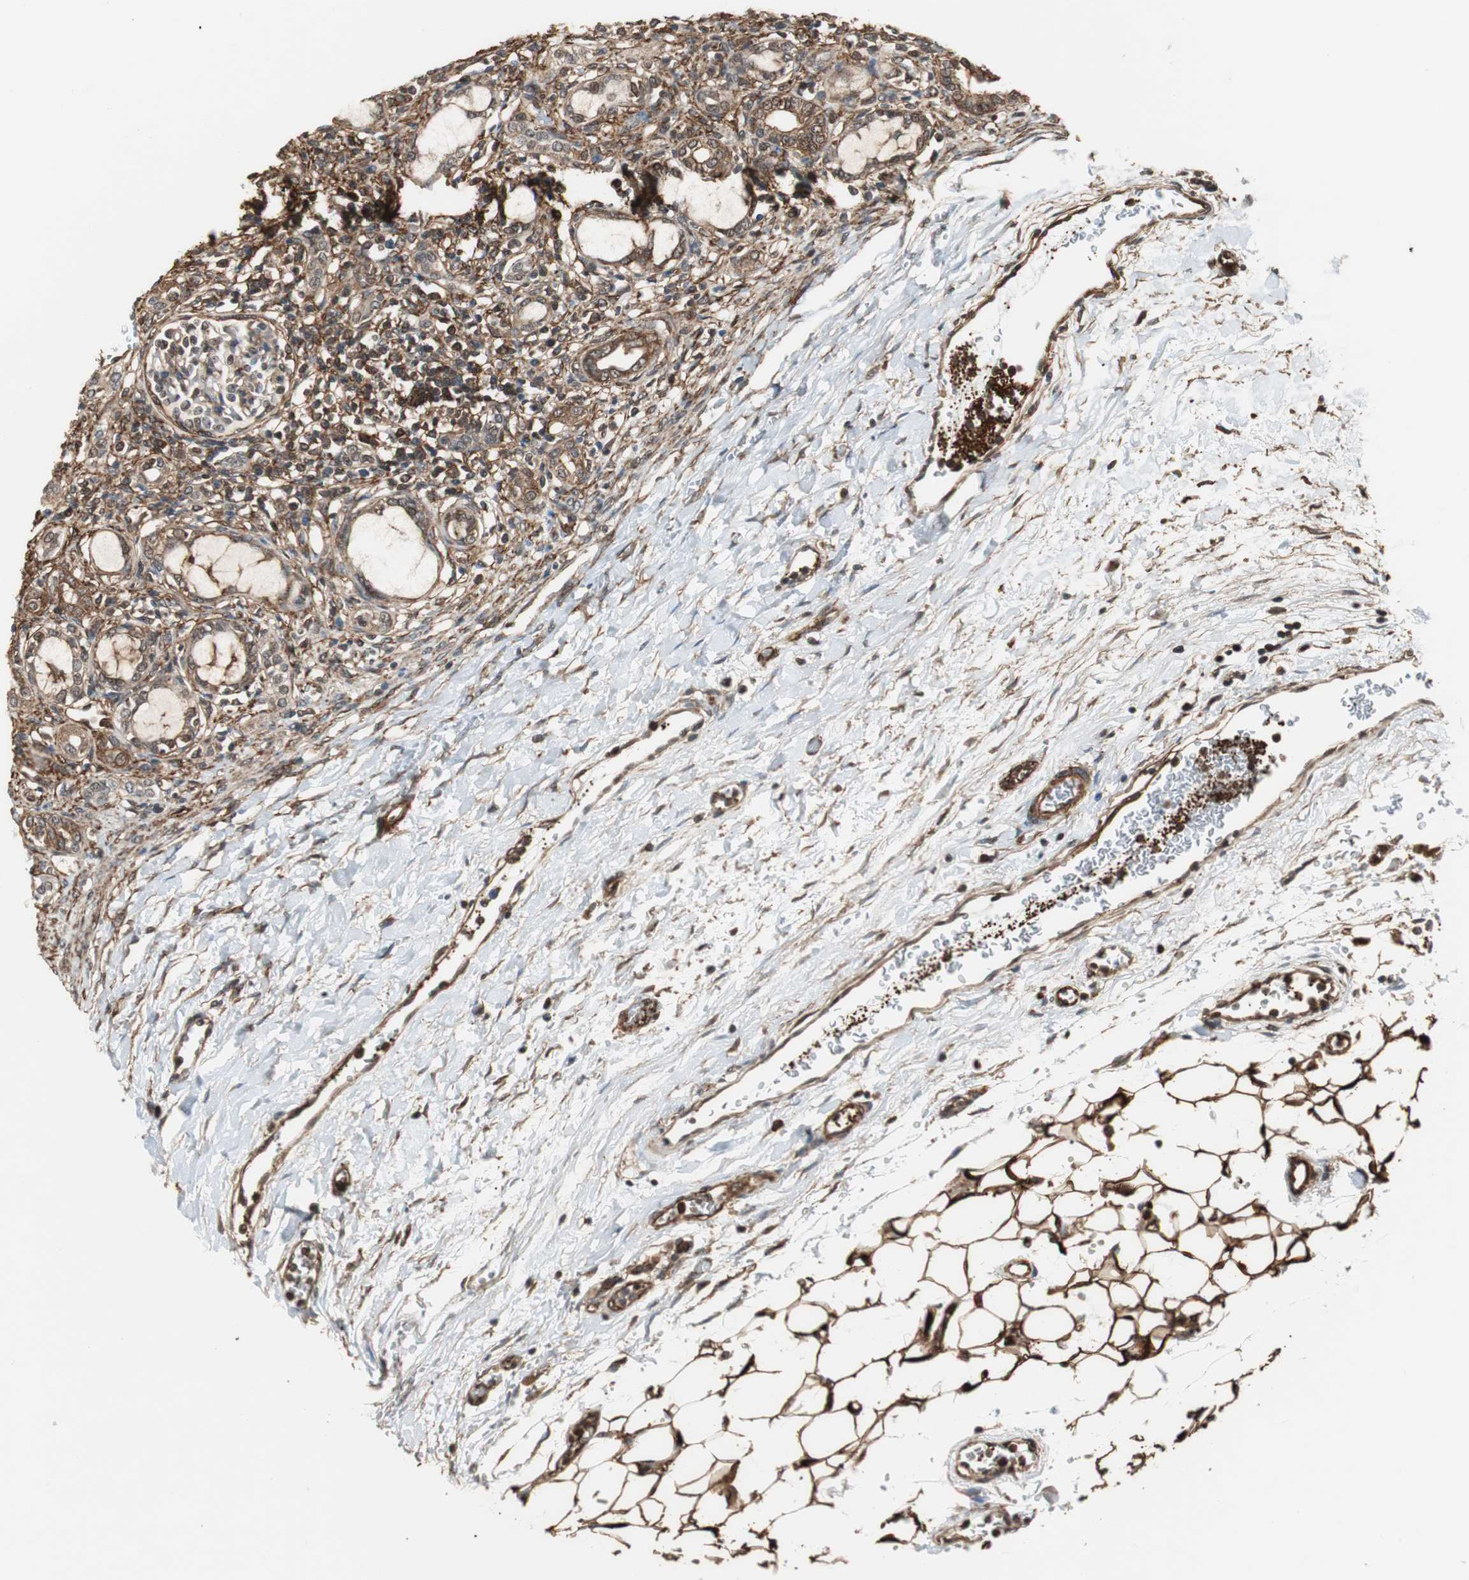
{"staining": {"intensity": "moderate", "quantity": "25%-75%", "location": "cytoplasmic/membranous"}, "tissue": "kidney", "cell_type": "Cells in glomeruli", "image_type": "normal", "snomed": [{"axis": "morphology", "description": "Normal tissue, NOS"}, {"axis": "topography", "description": "Kidney"}], "caption": "This histopathology image reveals immunohistochemistry (IHC) staining of normal kidney, with medium moderate cytoplasmic/membranous positivity in about 25%-75% of cells in glomeruli.", "gene": "PTPN11", "patient": {"sex": "male", "age": 7}}